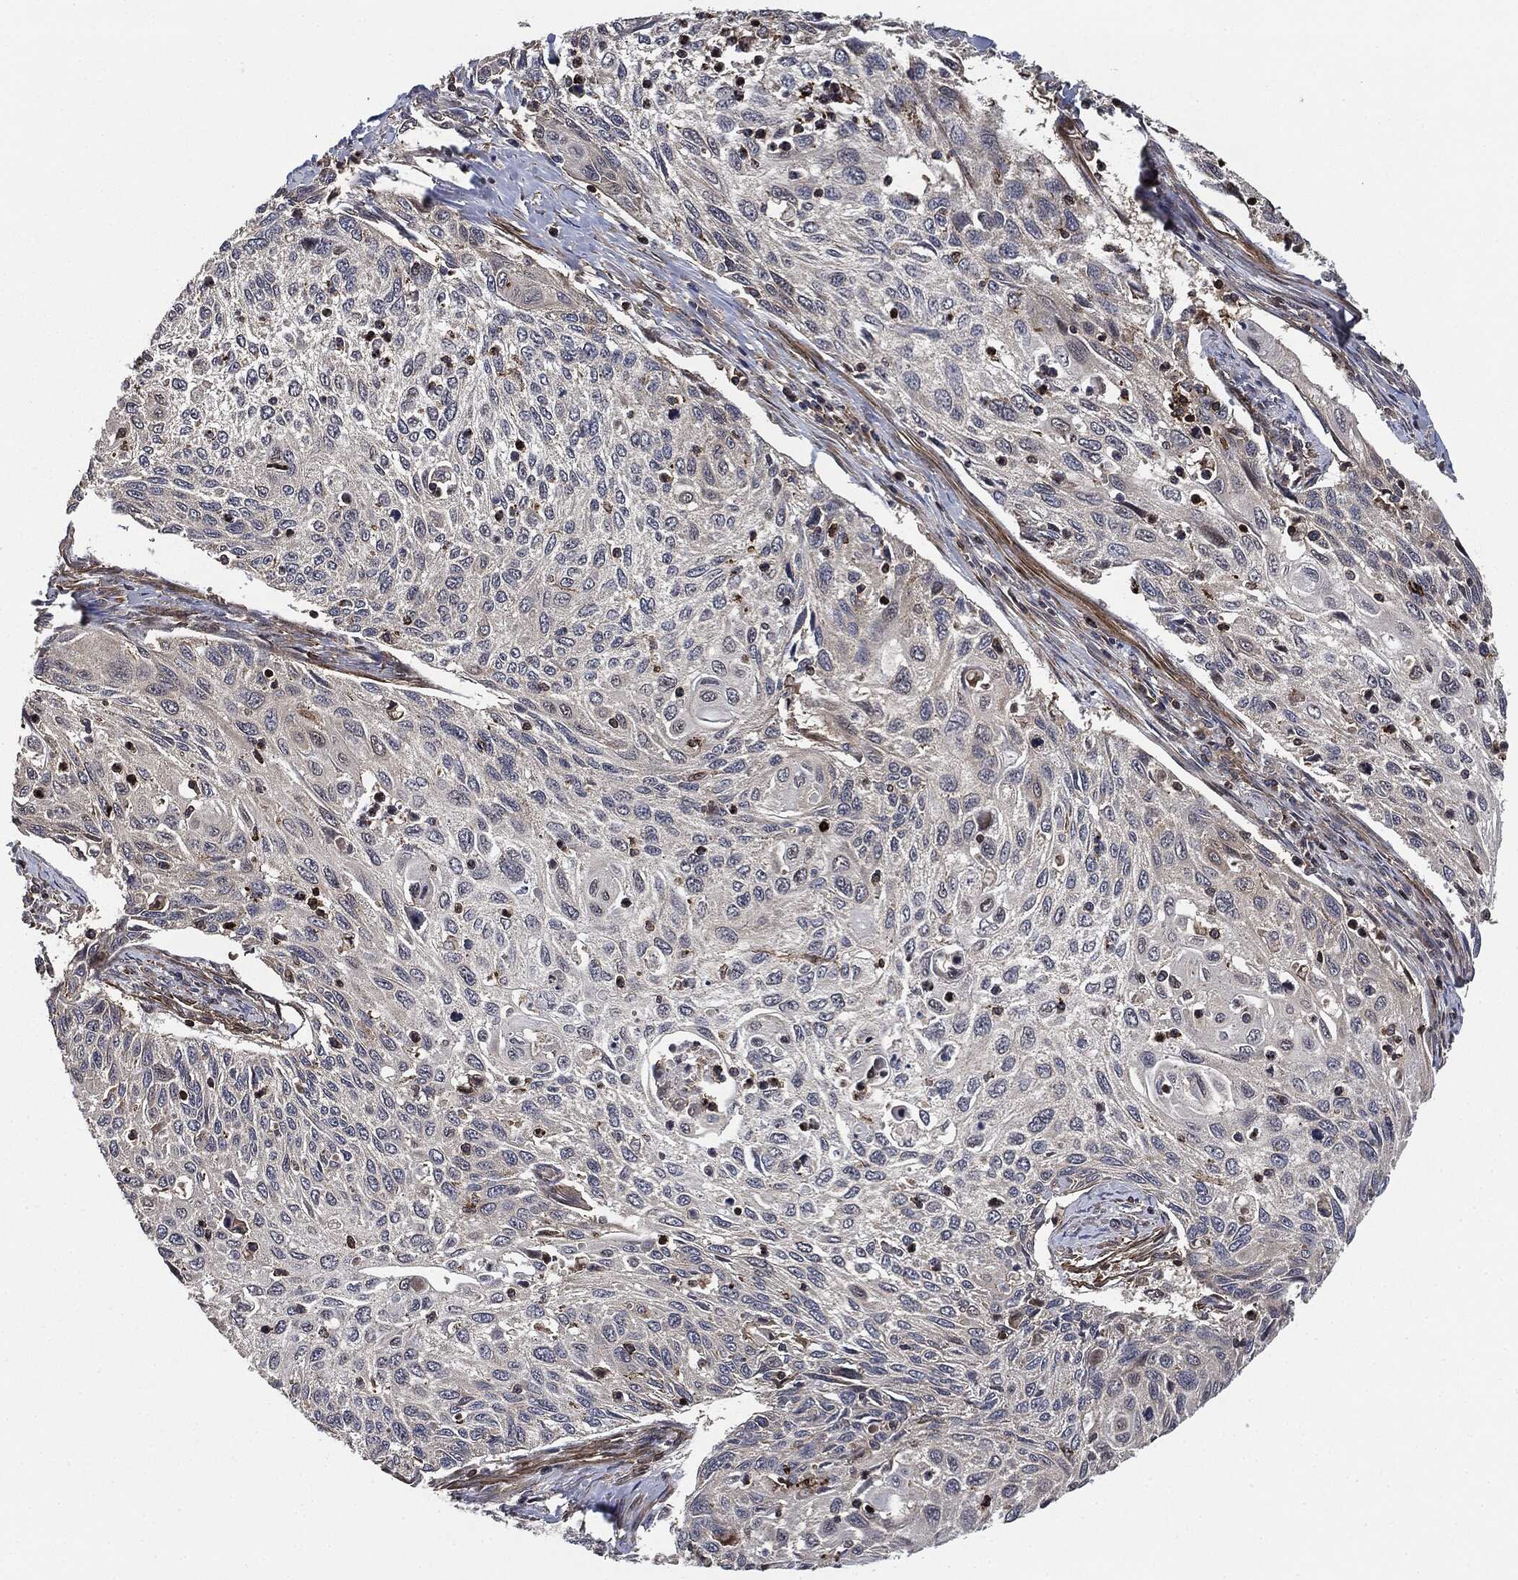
{"staining": {"intensity": "negative", "quantity": "none", "location": "none"}, "tissue": "cervical cancer", "cell_type": "Tumor cells", "image_type": "cancer", "snomed": [{"axis": "morphology", "description": "Squamous cell carcinoma, NOS"}, {"axis": "topography", "description": "Cervix"}], "caption": "DAB (3,3'-diaminobenzidine) immunohistochemical staining of squamous cell carcinoma (cervical) shows no significant staining in tumor cells.", "gene": "UBR1", "patient": {"sex": "female", "age": 70}}